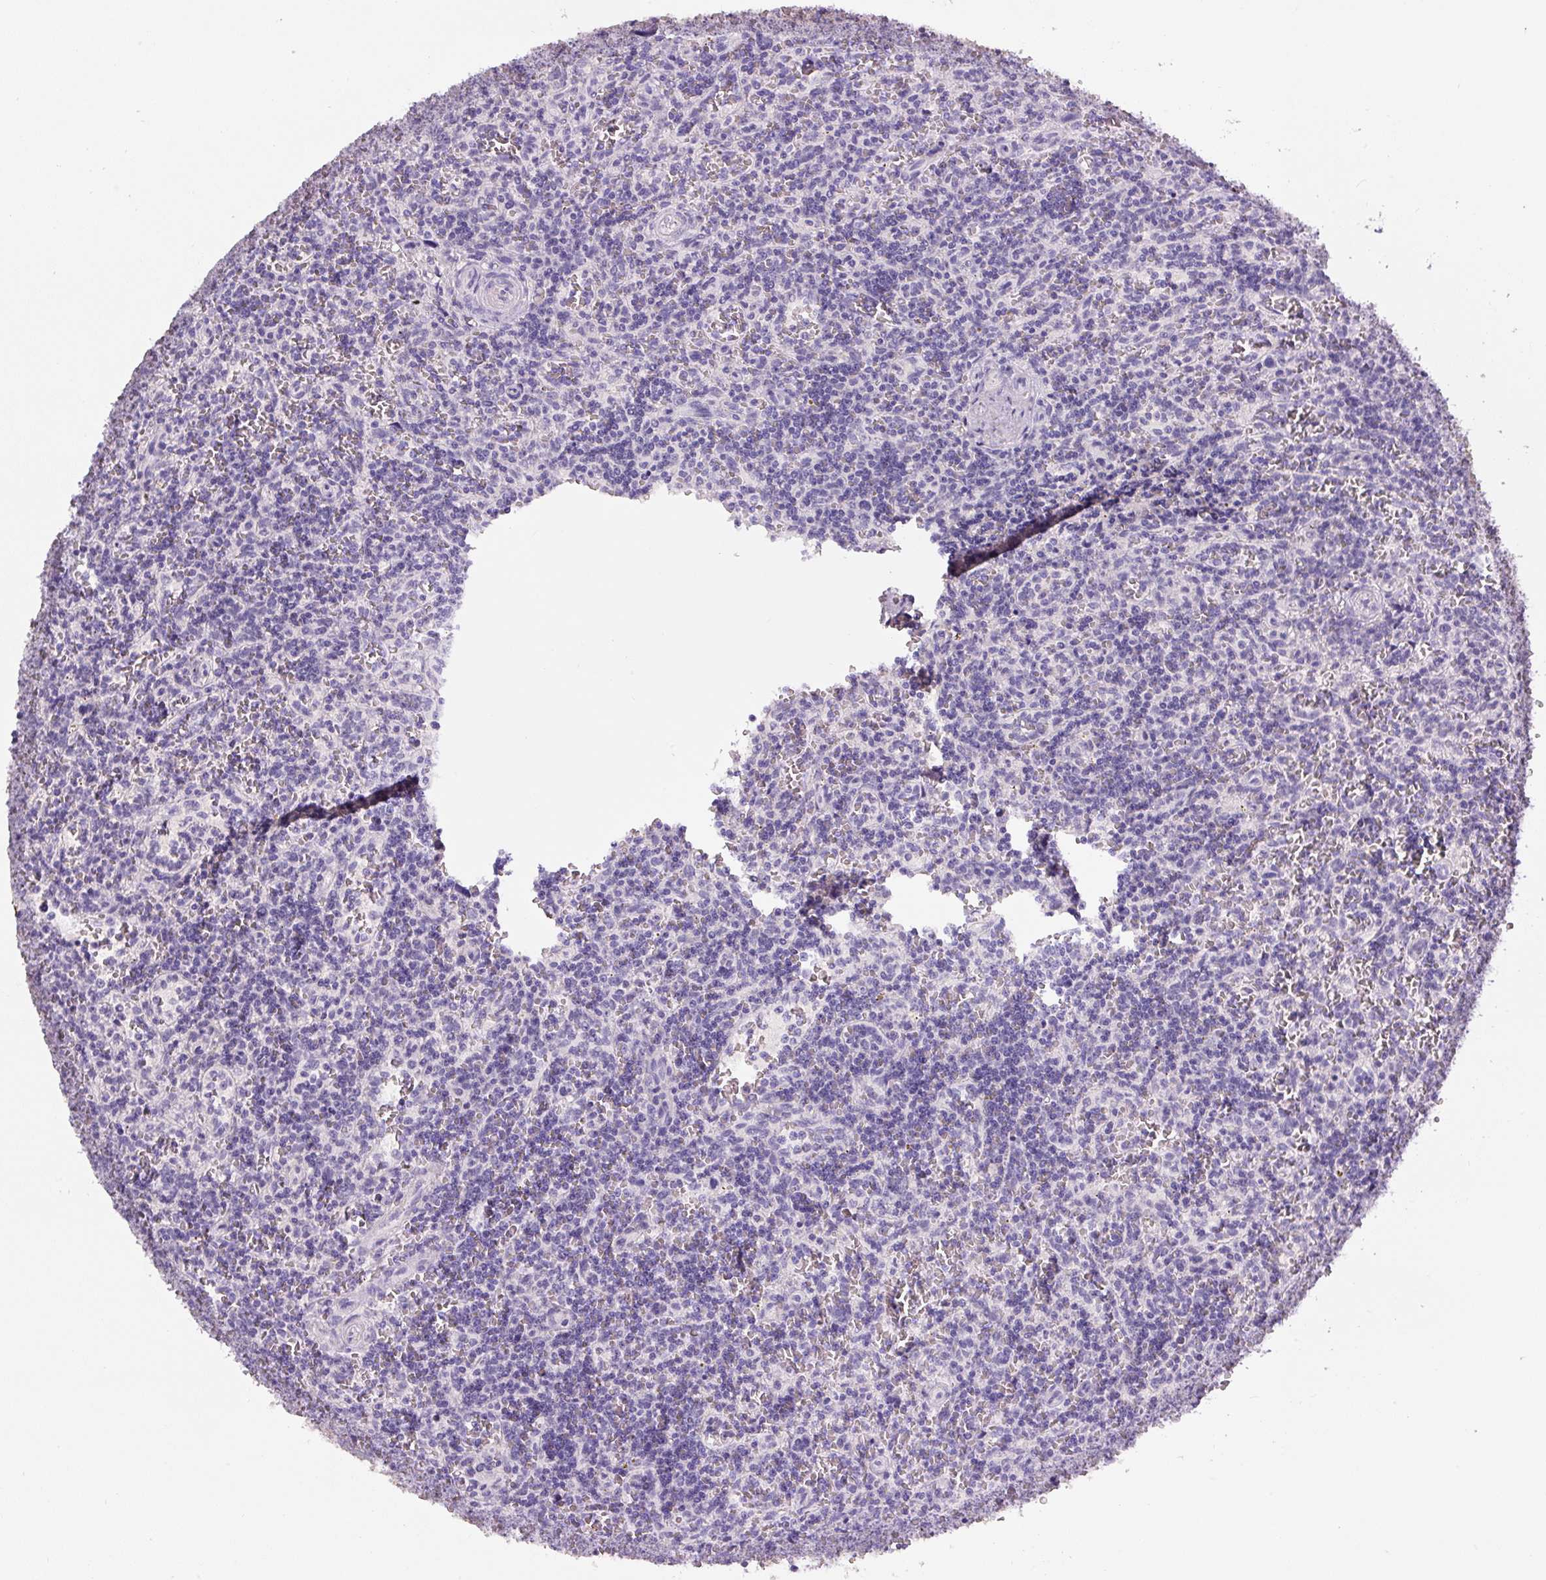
{"staining": {"intensity": "negative", "quantity": "none", "location": "none"}, "tissue": "lymphoma", "cell_type": "Tumor cells", "image_type": "cancer", "snomed": [{"axis": "morphology", "description": "Malignant lymphoma, non-Hodgkin's type, Low grade"}, {"axis": "topography", "description": "Spleen"}], "caption": "Immunohistochemical staining of human lymphoma demonstrates no significant staining in tumor cells. (Brightfield microscopy of DAB (3,3'-diaminobenzidine) immunohistochemistry (IHC) at high magnification).", "gene": "FBN1", "patient": {"sex": "male", "age": 73}}